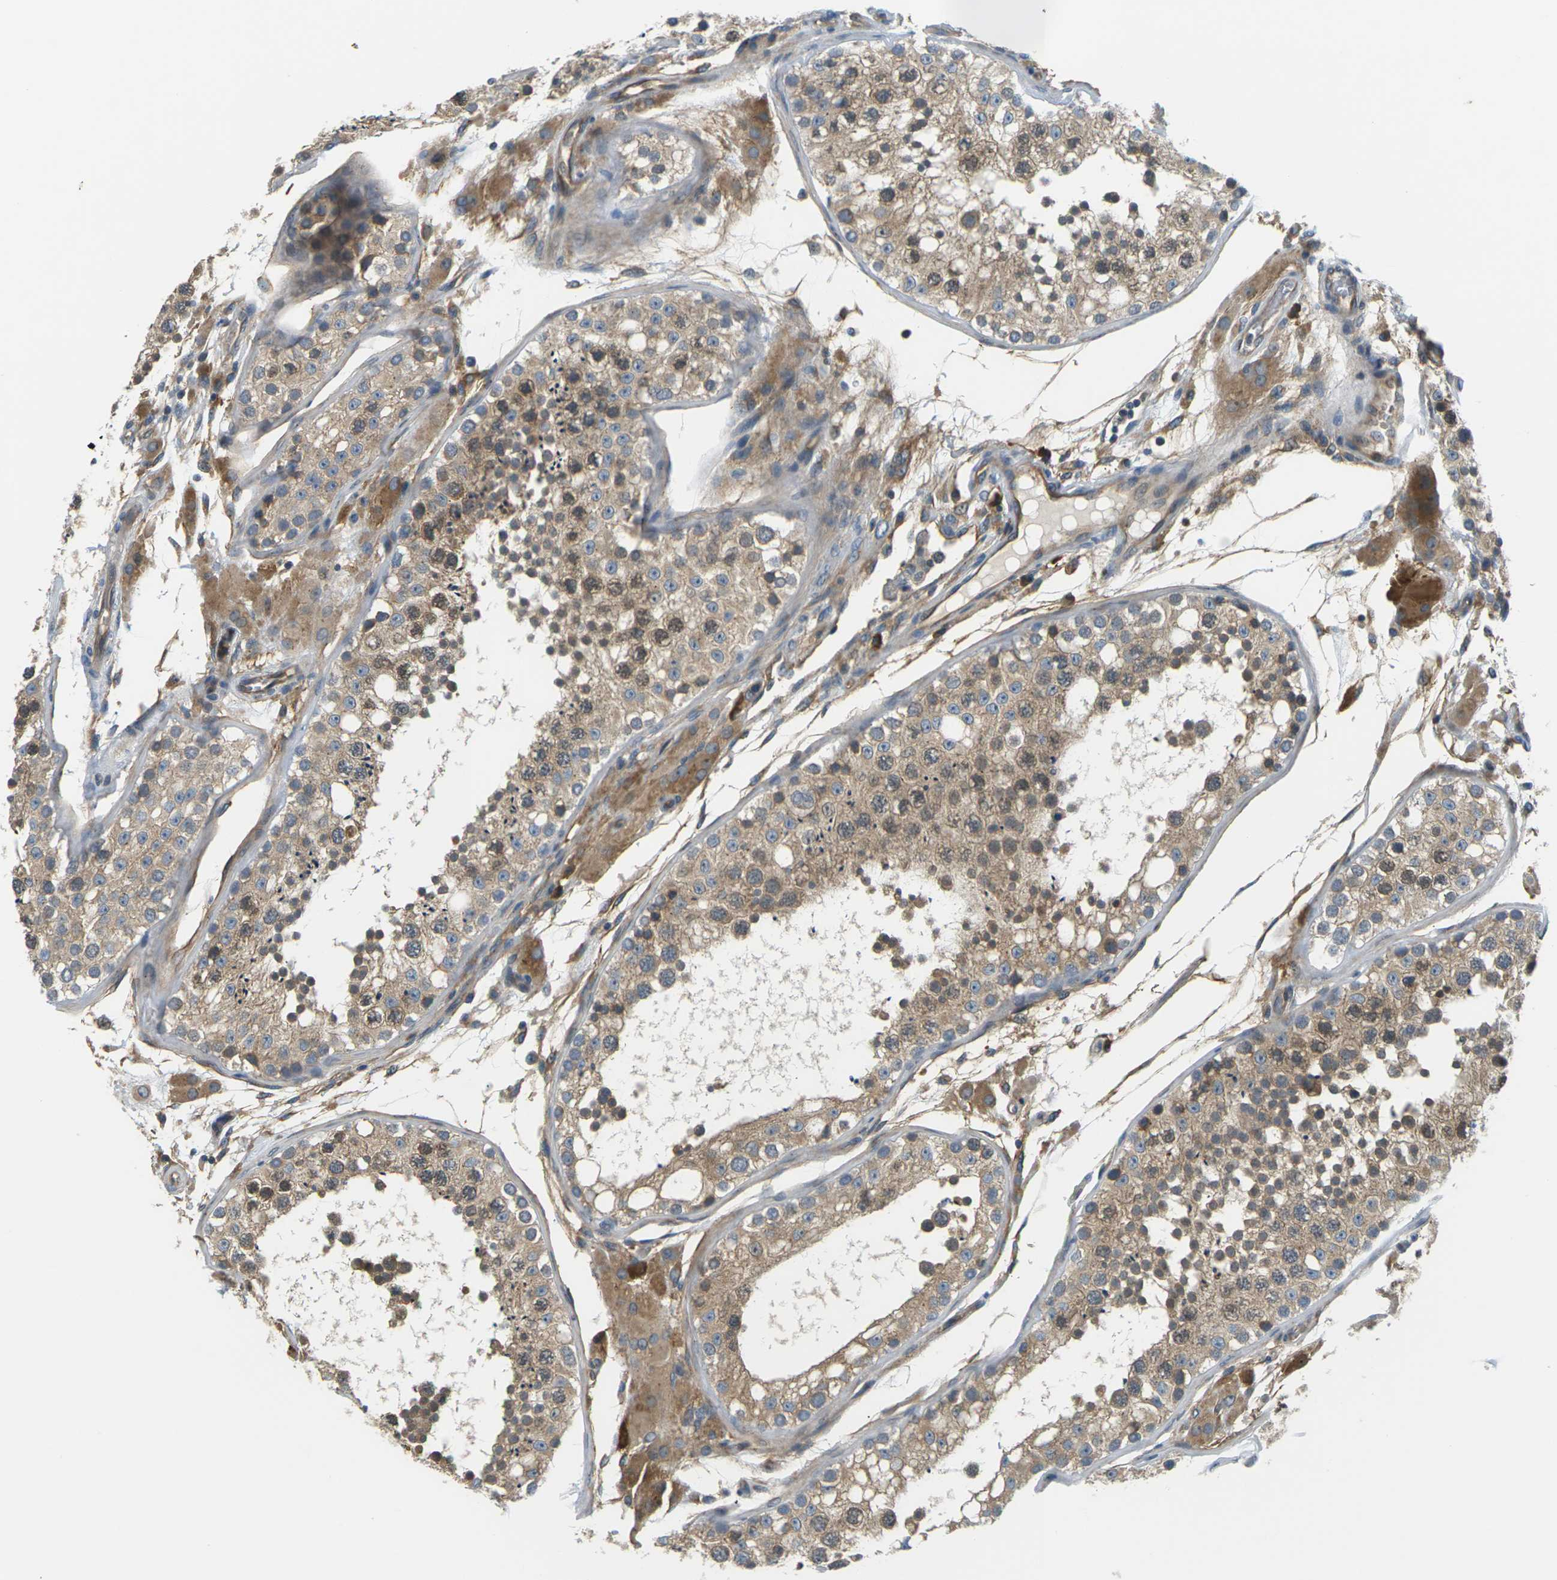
{"staining": {"intensity": "moderate", "quantity": ">75%", "location": "cytoplasmic/membranous"}, "tissue": "testis", "cell_type": "Cells in seminiferous ducts", "image_type": "normal", "snomed": [{"axis": "morphology", "description": "Normal tissue, NOS"}, {"axis": "topography", "description": "Testis"}], "caption": "Cells in seminiferous ducts show moderate cytoplasmic/membranous positivity in approximately >75% of cells in normal testis.", "gene": "SLC13A3", "patient": {"sex": "male", "age": 26}}